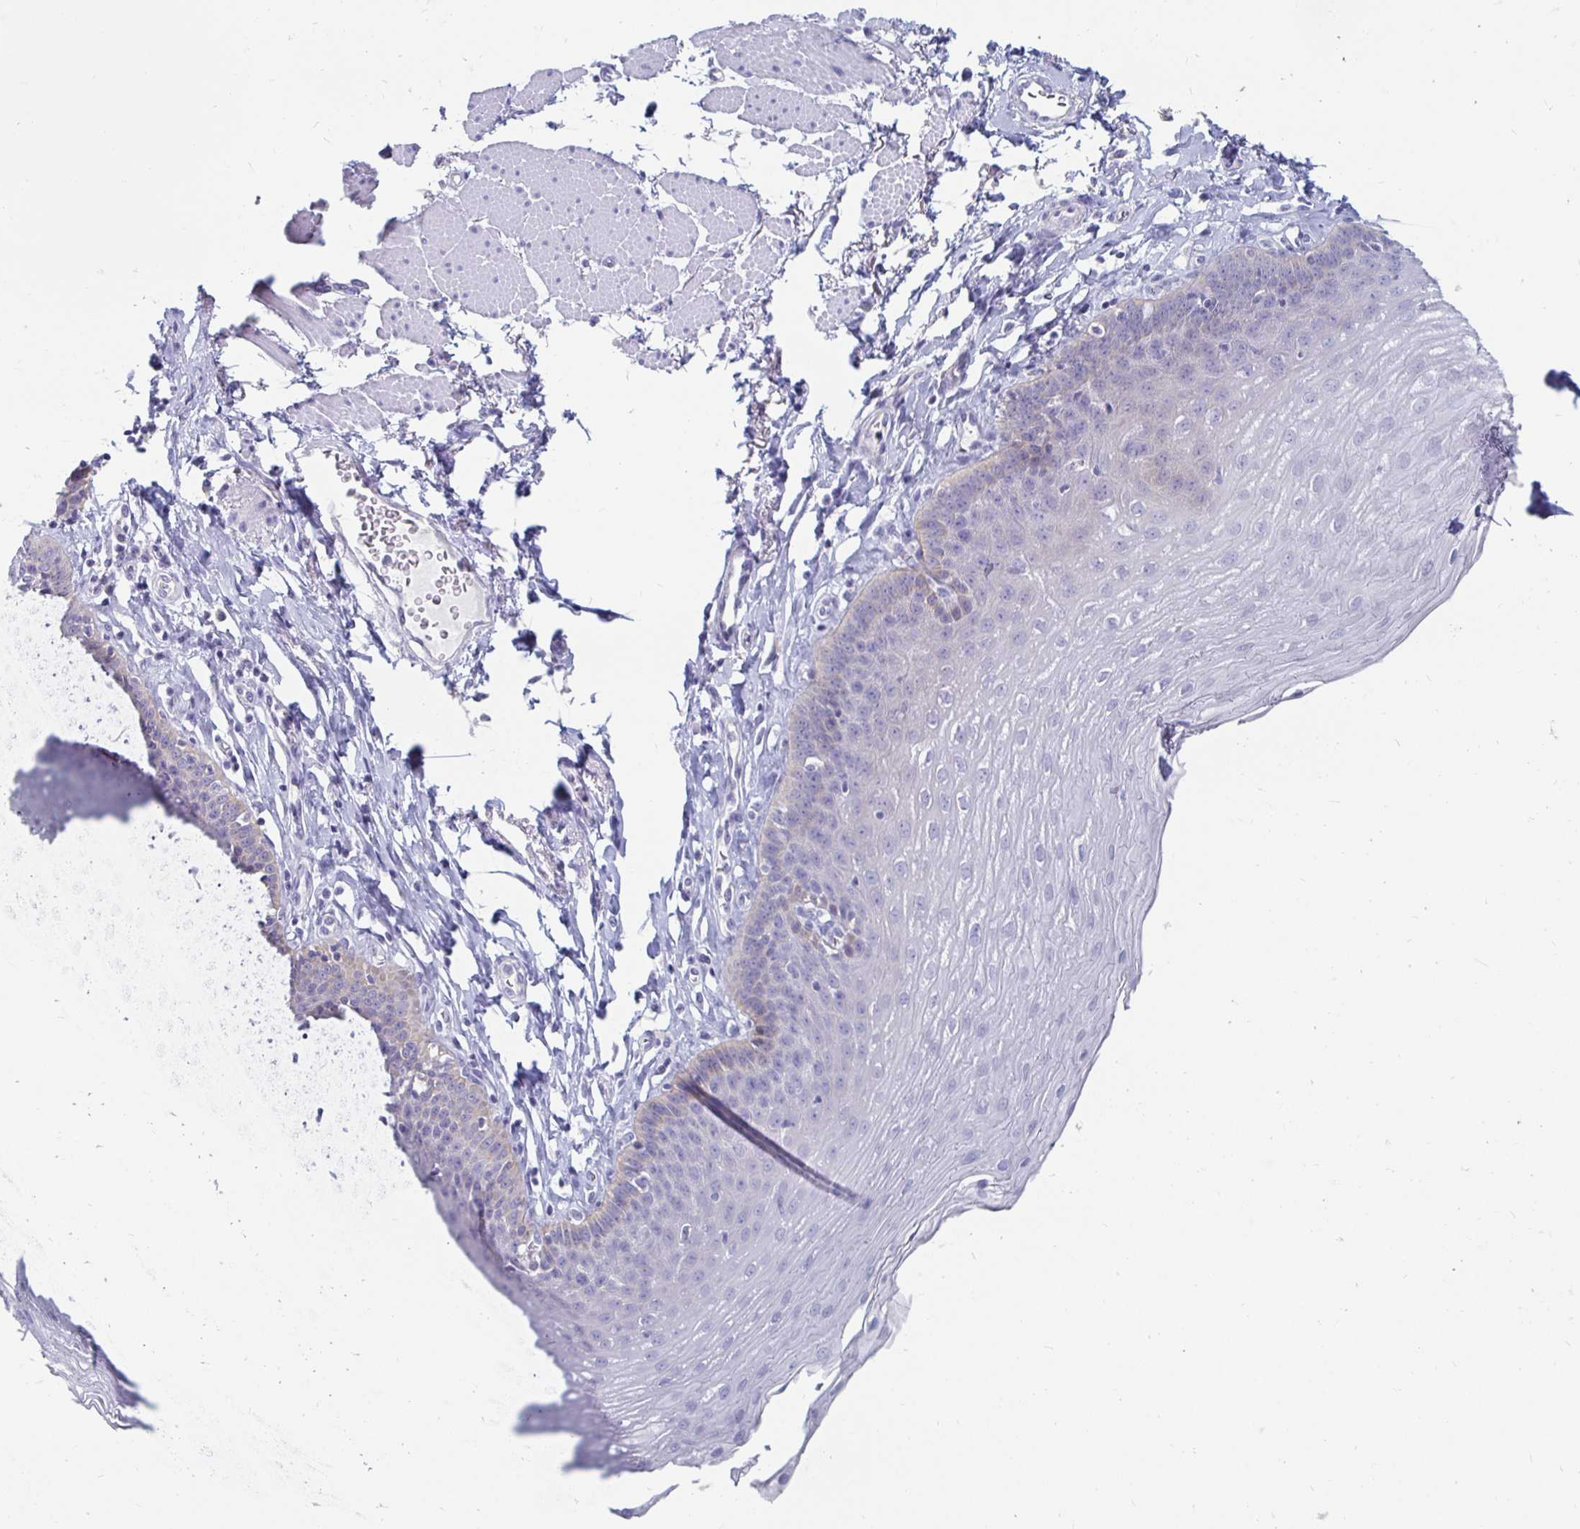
{"staining": {"intensity": "negative", "quantity": "none", "location": "none"}, "tissue": "esophagus", "cell_type": "Squamous epithelial cells", "image_type": "normal", "snomed": [{"axis": "morphology", "description": "Normal tissue, NOS"}, {"axis": "topography", "description": "Esophagus"}], "caption": "High power microscopy image of an IHC image of unremarkable esophagus, revealing no significant staining in squamous epithelial cells. Nuclei are stained in blue.", "gene": "PEG10", "patient": {"sex": "female", "age": 81}}